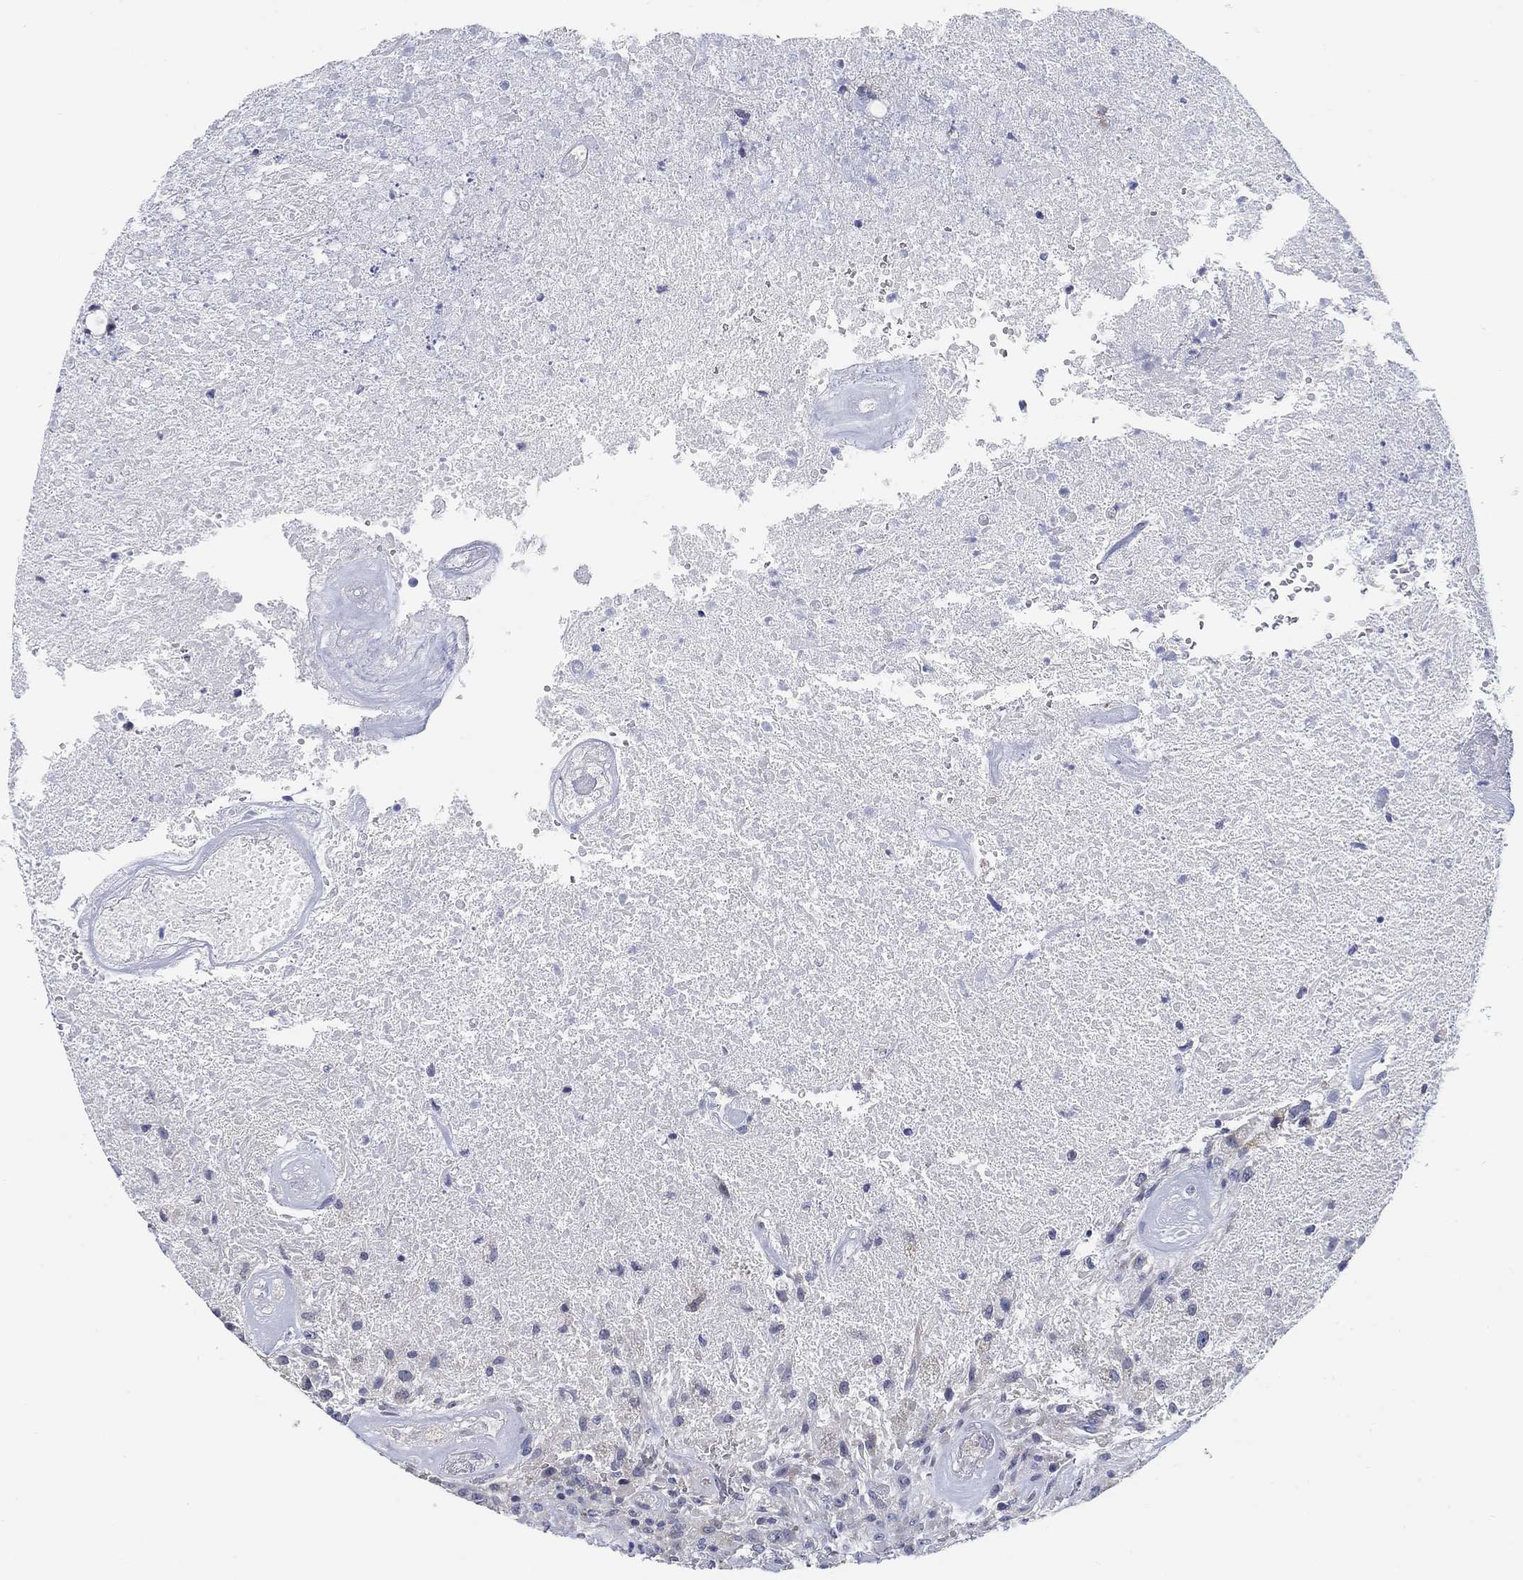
{"staining": {"intensity": "negative", "quantity": "none", "location": "none"}, "tissue": "glioma", "cell_type": "Tumor cells", "image_type": "cancer", "snomed": [{"axis": "morphology", "description": "Glioma, malignant, High grade"}, {"axis": "topography", "description": "Brain"}], "caption": "A high-resolution photomicrograph shows immunohistochemistry staining of glioma, which displays no significant positivity in tumor cells. (Brightfield microscopy of DAB (3,3'-diaminobenzidine) immunohistochemistry (IHC) at high magnification).", "gene": "CLUL1", "patient": {"sex": "male", "age": 56}}